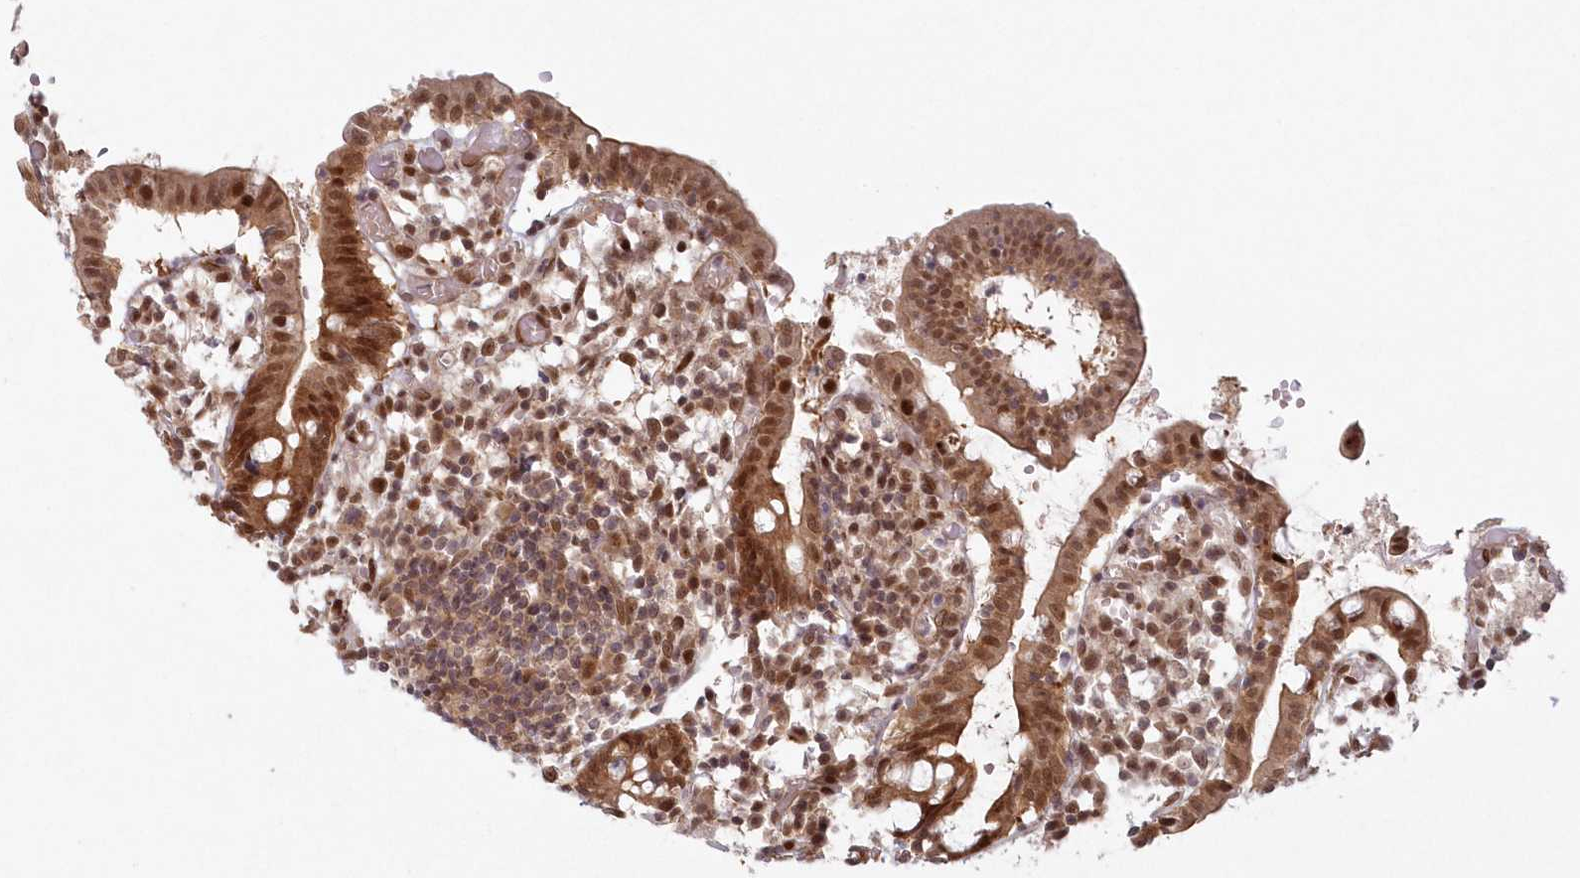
{"staining": {"intensity": "strong", "quantity": ">75%", "location": "cytoplasmic/membranous,nuclear"}, "tissue": "small intestine", "cell_type": "Glandular cells", "image_type": "normal", "snomed": [{"axis": "morphology", "description": "Normal tissue, NOS"}, {"axis": "morphology", "description": "Cystadenocarcinoma, serous, Metastatic site"}, {"axis": "topography", "description": "Small intestine"}], "caption": "This image exhibits immunohistochemistry staining of unremarkable small intestine, with high strong cytoplasmic/membranous,nuclear expression in about >75% of glandular cells.", "gene": "TOGARAM2", "patient": {"sex": "female", "age": 61}}